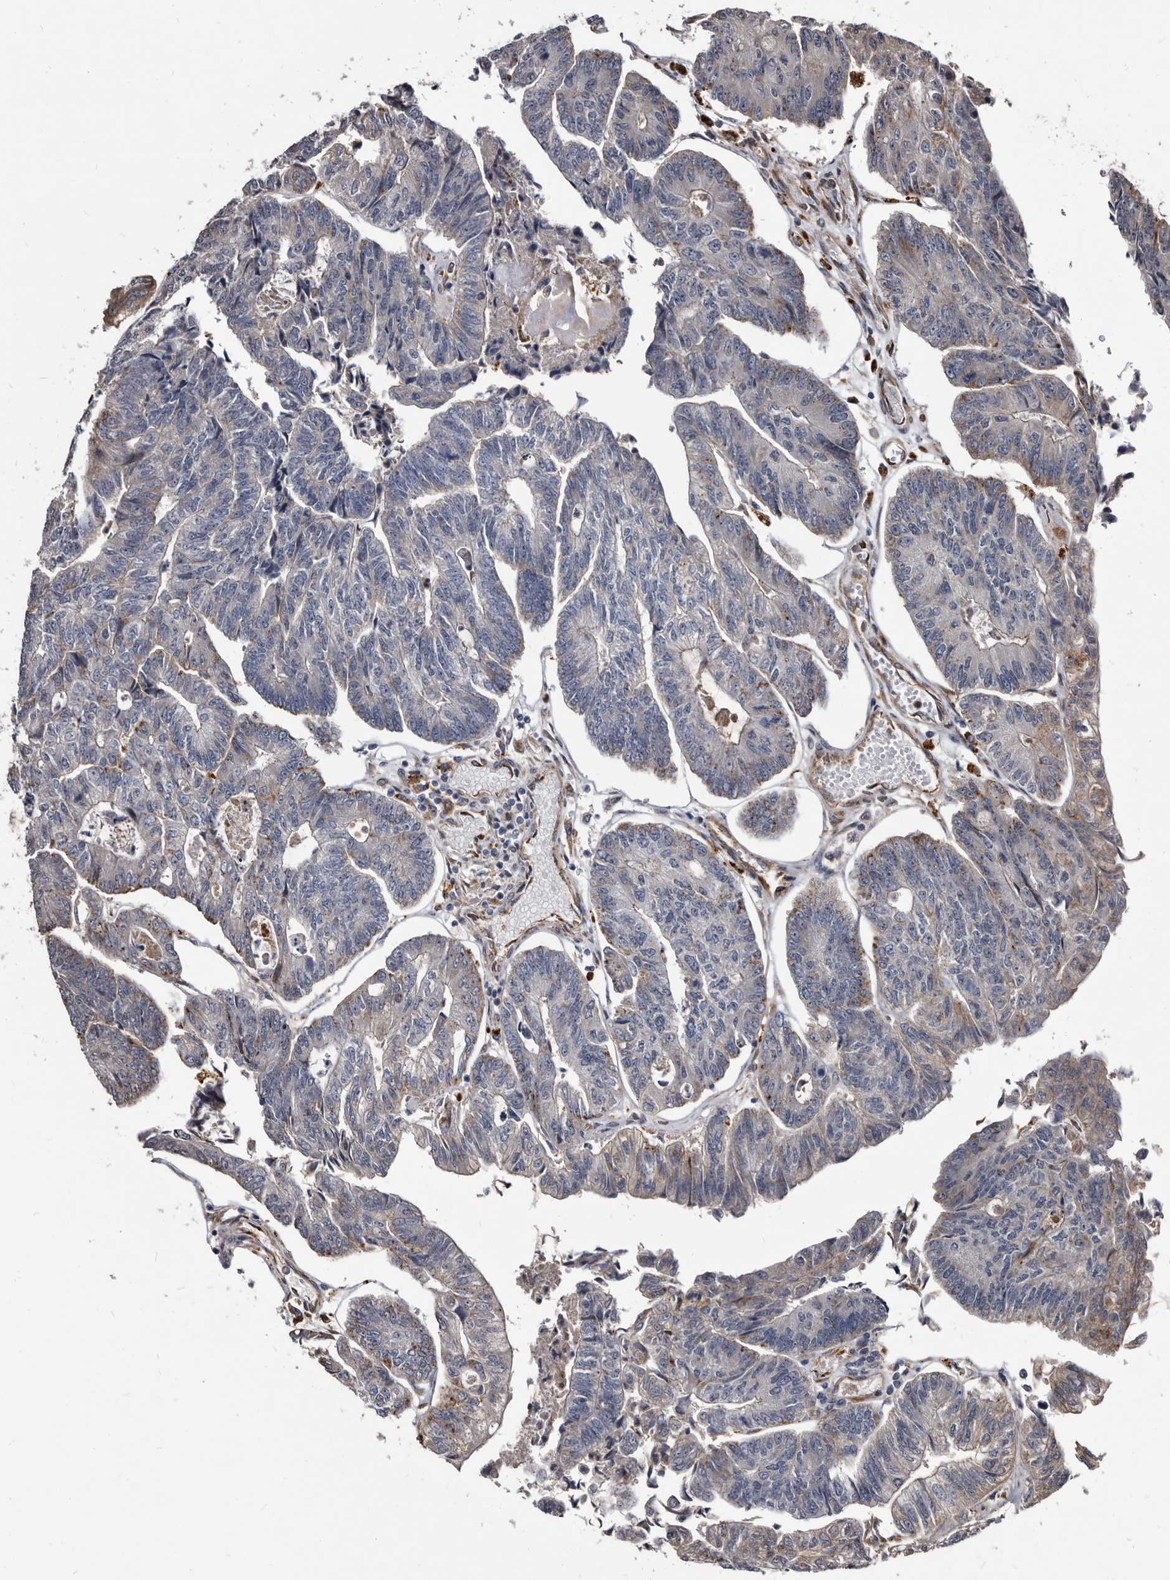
{"staining": {"intensity": "weak", "quantity": "<25%", "location": "cytoplasmic/membranous"}, "tissue": "colorectal cancer", "cell_type": "Tumor cells", "image_type": "cancer", "snomed": [{"axis": "morphology", "description": "Adenocarcinoma, NOS"}, {"axis": "topography", "description": "Colon"}], "caption": "IHC histopathology image of human adenocarcinoma (colorectal) stained for a protein (brown), which demonstrates no expression in tumor cells.", "gene": "CTSA", "patient": {"sex": "female", "age": 67}}